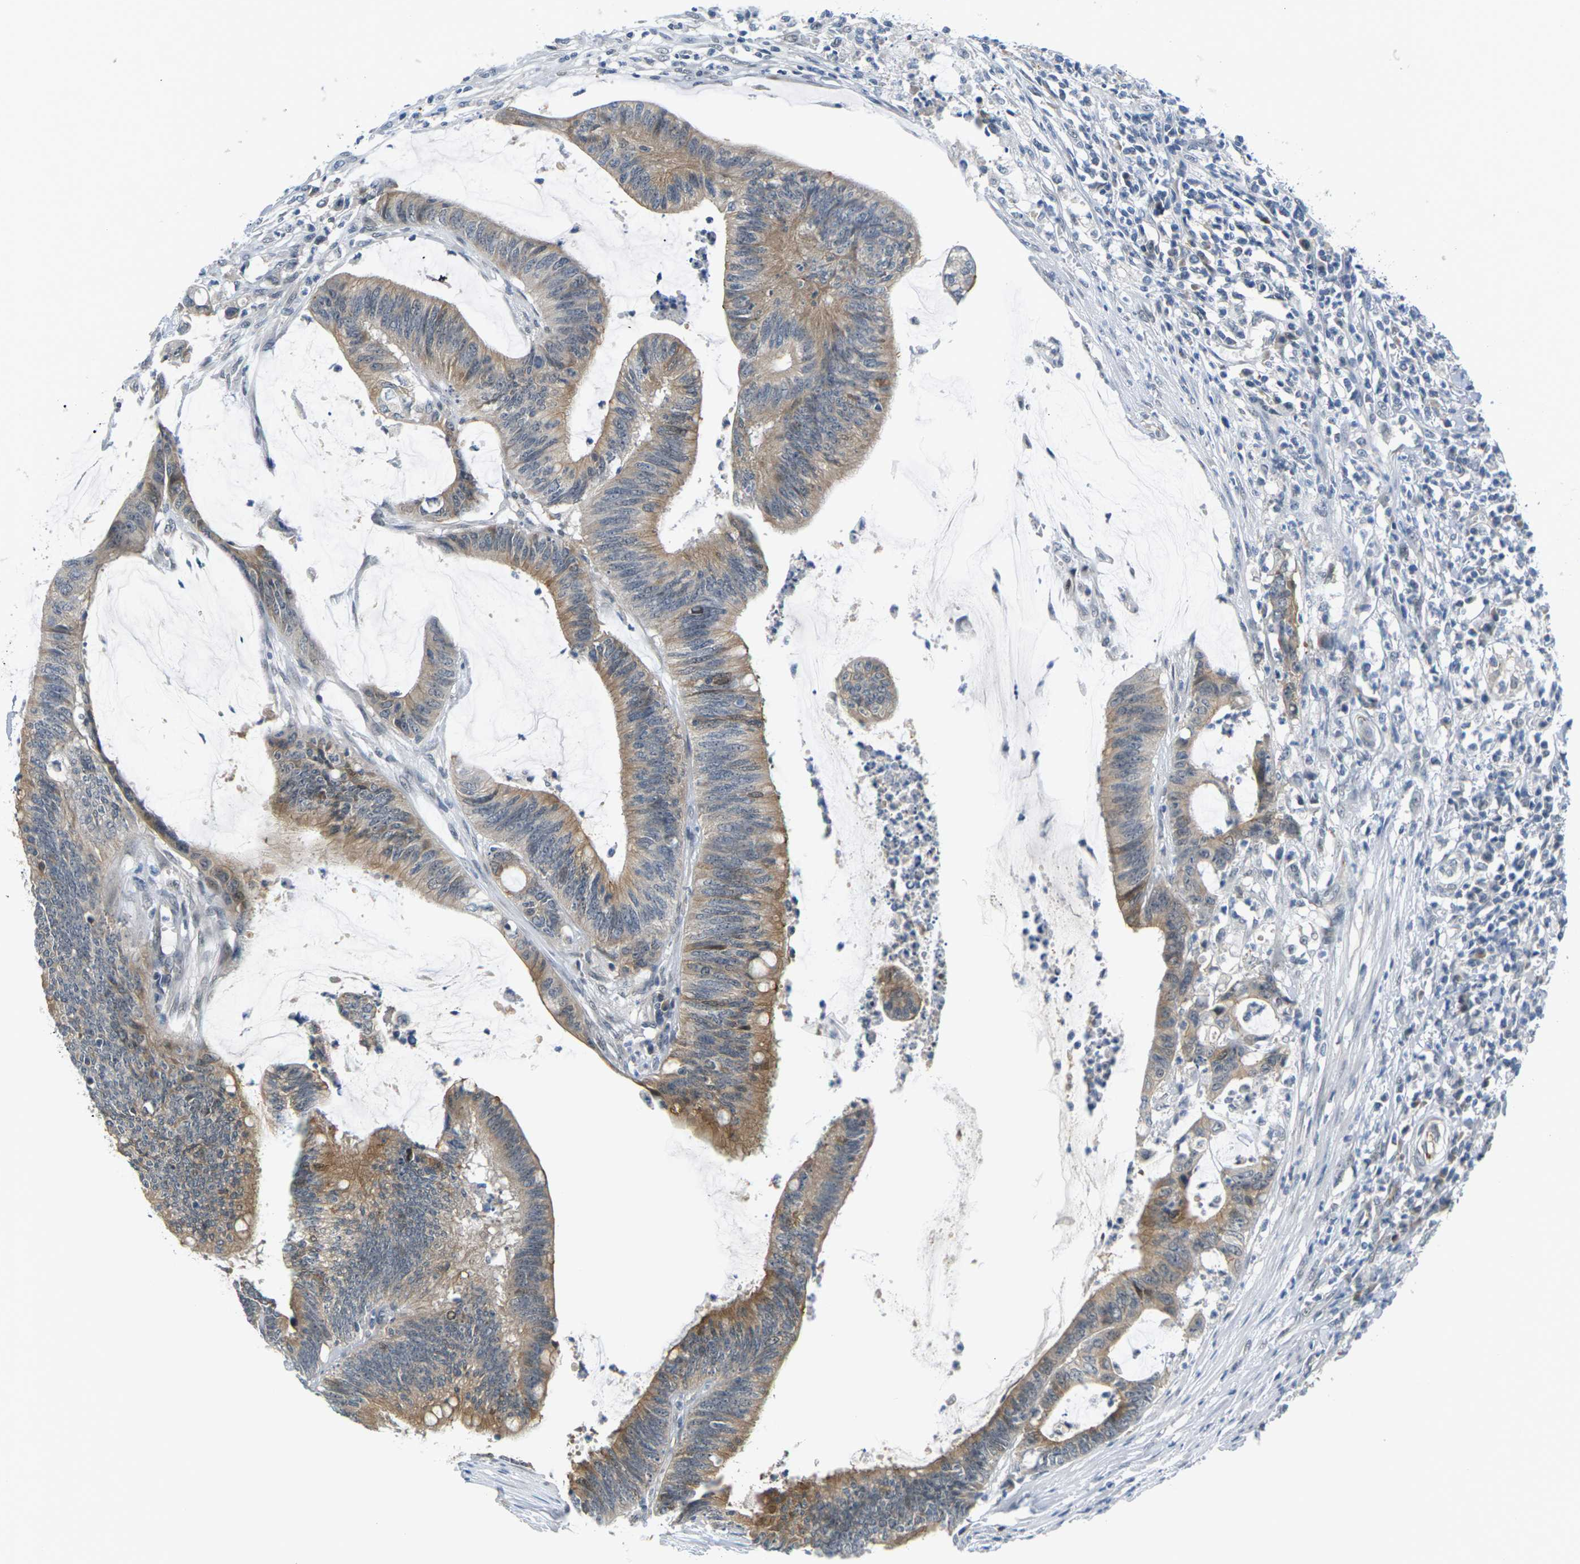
{"staining": {"intensity": "moderate", "quantity": ">75%", "location": "cytoplasmic/membranous"}, "tissue": "colorectal cancer", "cell_type": "Tumor cells", "image_type": "cancer", "snomed": [{"axis": "morphology", "description": "Adenocarcinoma, NOS"}, {"axis": "topography", "description": "Rectum"}], "caption": "Immunohistochemistry (IHC) of adenocarcinoma (colorectal) displays medium levels of moderate cytoplasmic/membranous staining in approximately >75% of tumor cells. Using DAB (3,3'-diaminobenzidine) (brown) and hematoxylin (blue) stains, captured at high magnification using brightfield microscopy.", "gene": "PKP2", "patient": {"sex": "female", "age": 66}}